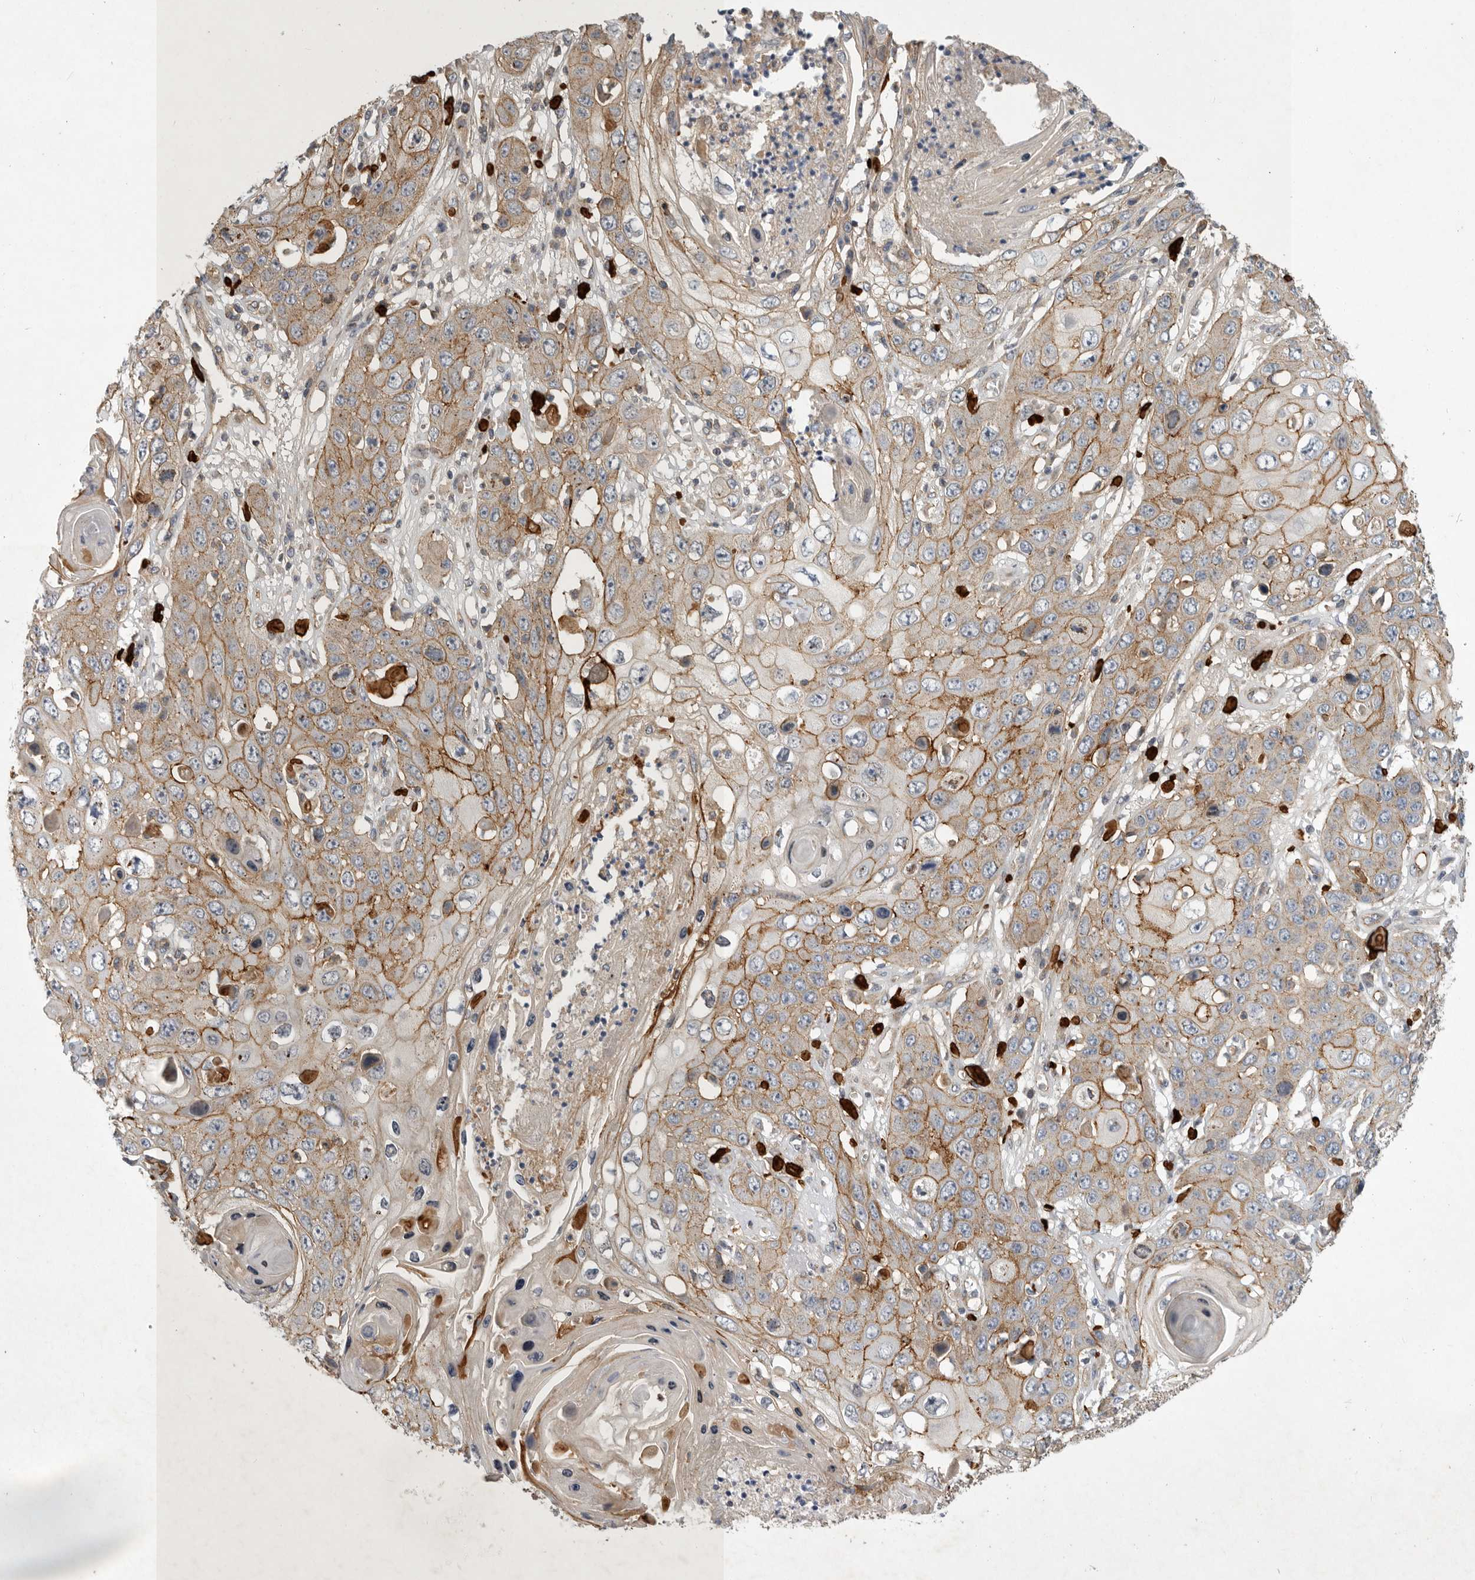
{"staining": {"intensity": "moderate", "quantity": ">75%", "location": "cytoplasmic/membranous"}, "tissue": "skin cancer", "cell_type": "Tumor cells", "image_type": "cancer", "snomed": [{"axis": "morphology", "description": "Squamous cell carcinoma, NOS"}, {"axis": "topography", "description": "Skin"}], "caption": "Immunohistochemistry (IHC) image of squamous cell carcinoma (skin) stained for a protein (brown), which exhibits medium levels of moderate cytoplasmic/membranous expression in approximately >75% of tumor cells.", "gene": "MLPH", "patient": {"sex": "male", "age": 55}}